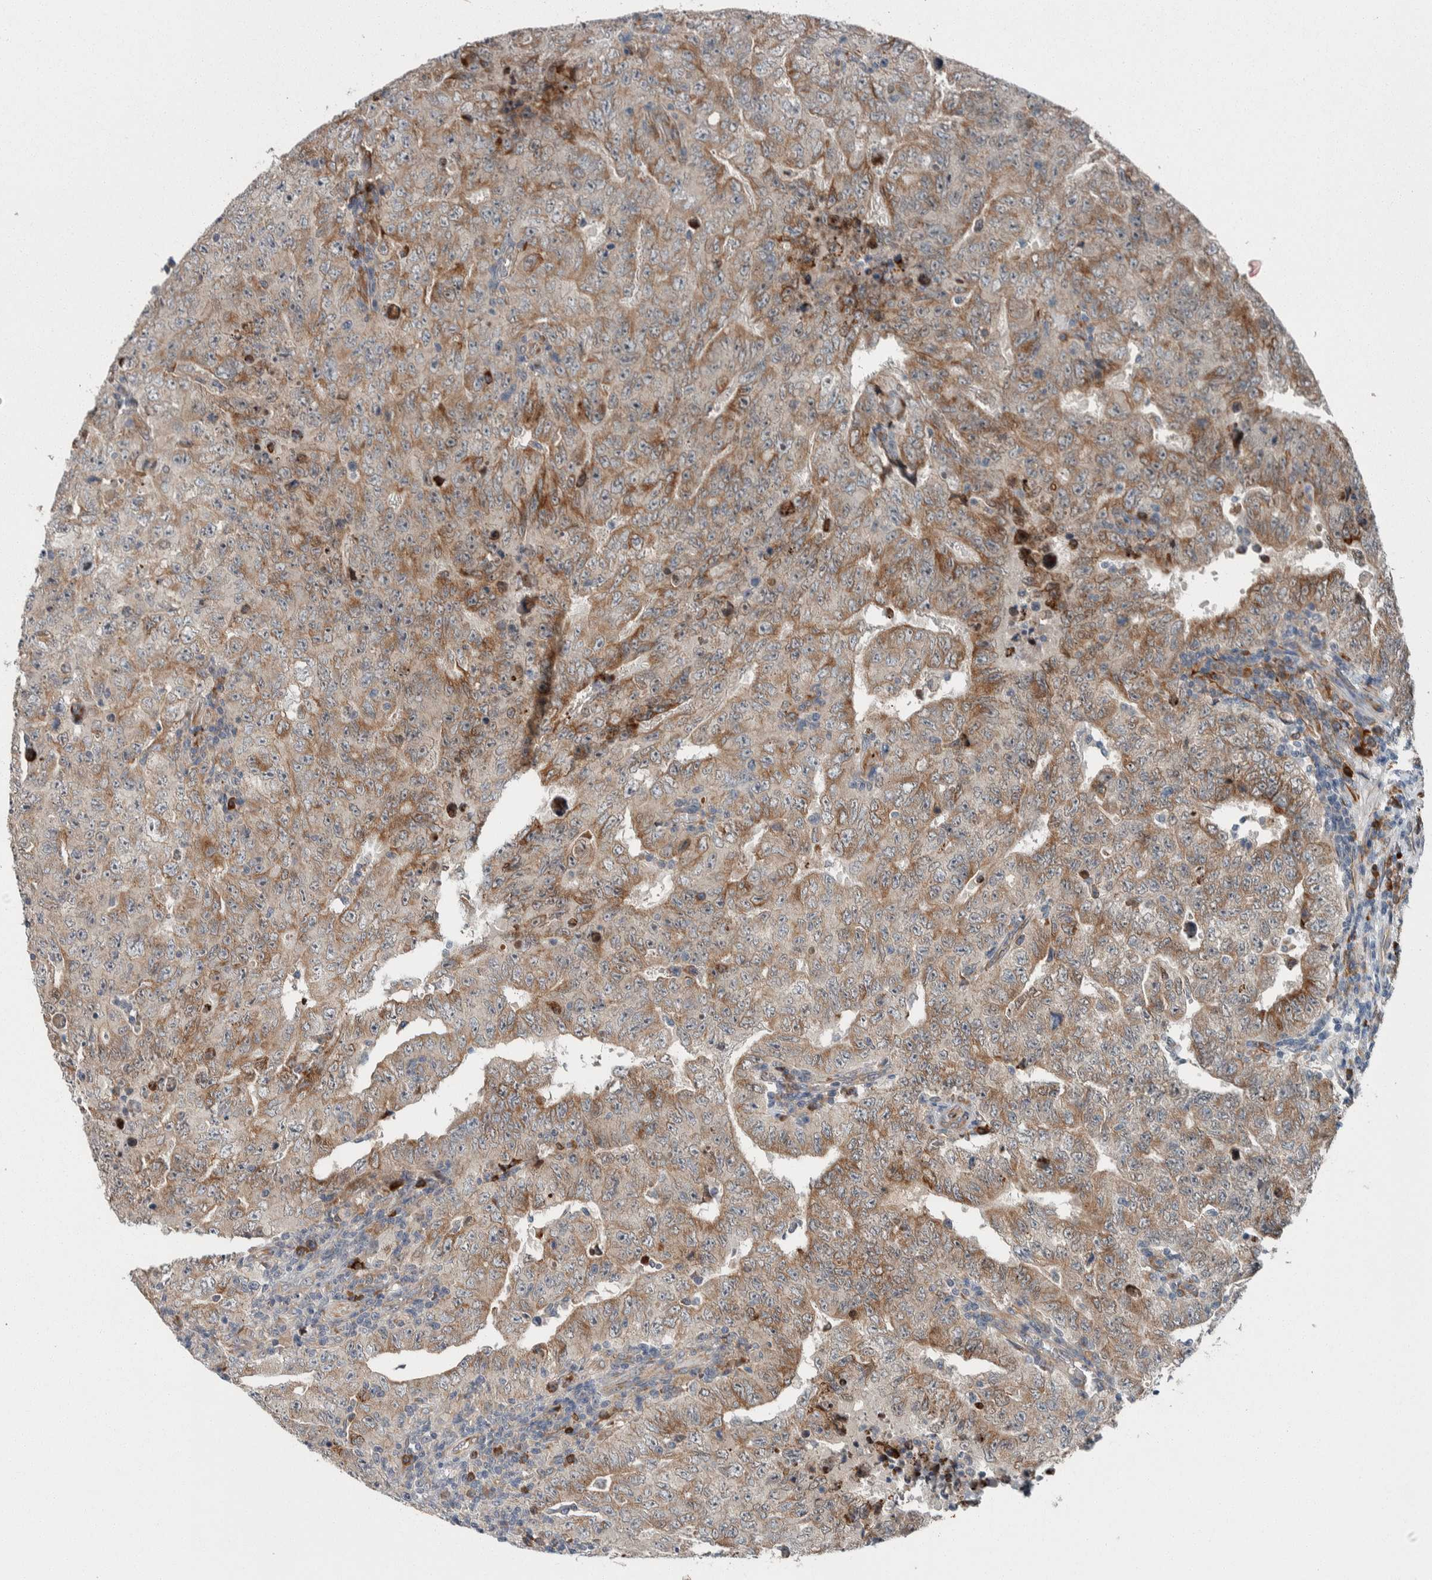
{"staining": {"intensity": "moderate", "quantity": "25%-75%", "location": "cytoplasmic/membranous"}, "tissue": "testis cancer", "cell_type": "Tumor cells", "image_type": "cancer", "snomed": [{"axis": "morphology", "description": "Carcinoma, Embryonal, NOS"}, {"axis": "topography", "description": "Testis"}], "caption": "Testis cancer (embryonal carcinoma) tissue displays moderate cytoplasmic/membranous staining in about 25%-75% of tumor cells, visualized by immunohistochemistry.", "gene": "USP25", "patient": {"sex": "male", "age": 26}}